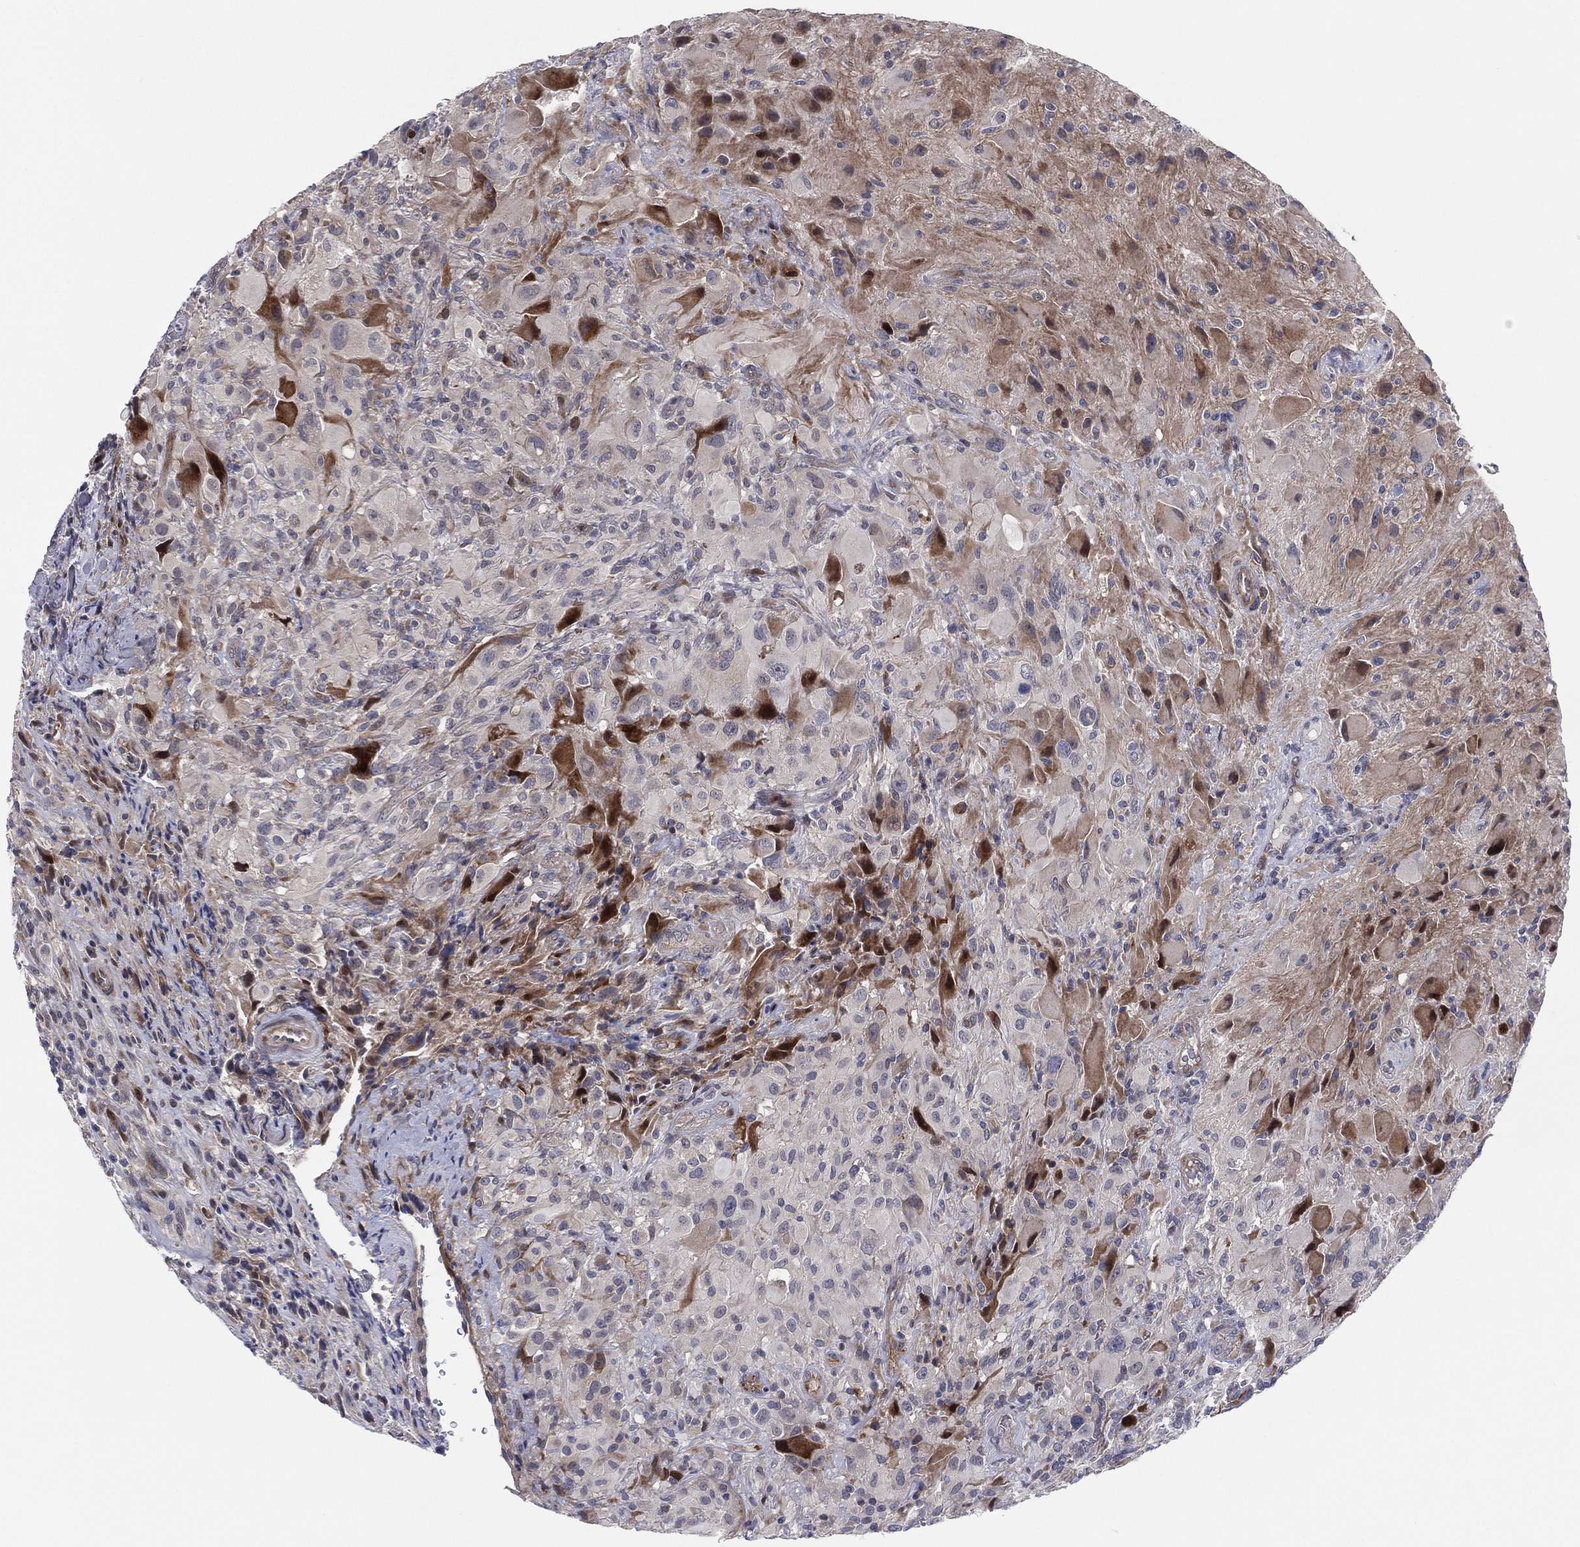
{"staining": {"intensity": "moderate", "quantity": "<25%", "location": "cytoplasmic/membranous"}, "tissue": "glioma", "cell_type": "Tumor cells", "image_type": "cancer", "snomed": [{"axis": "morphology", "description": "Glioma, malignant, High grade"}, {"axis": "topography", "description": "Cerebral cortex"}], "caption": "Malignant glioma (high-grade) stained for a protein (brown) reveals moderate cytoplasmic/membranous positive staining in approximately <25% of tumor cells.", "gene": "UTP14A", "patient": {"sex": "male", "age": 35}}